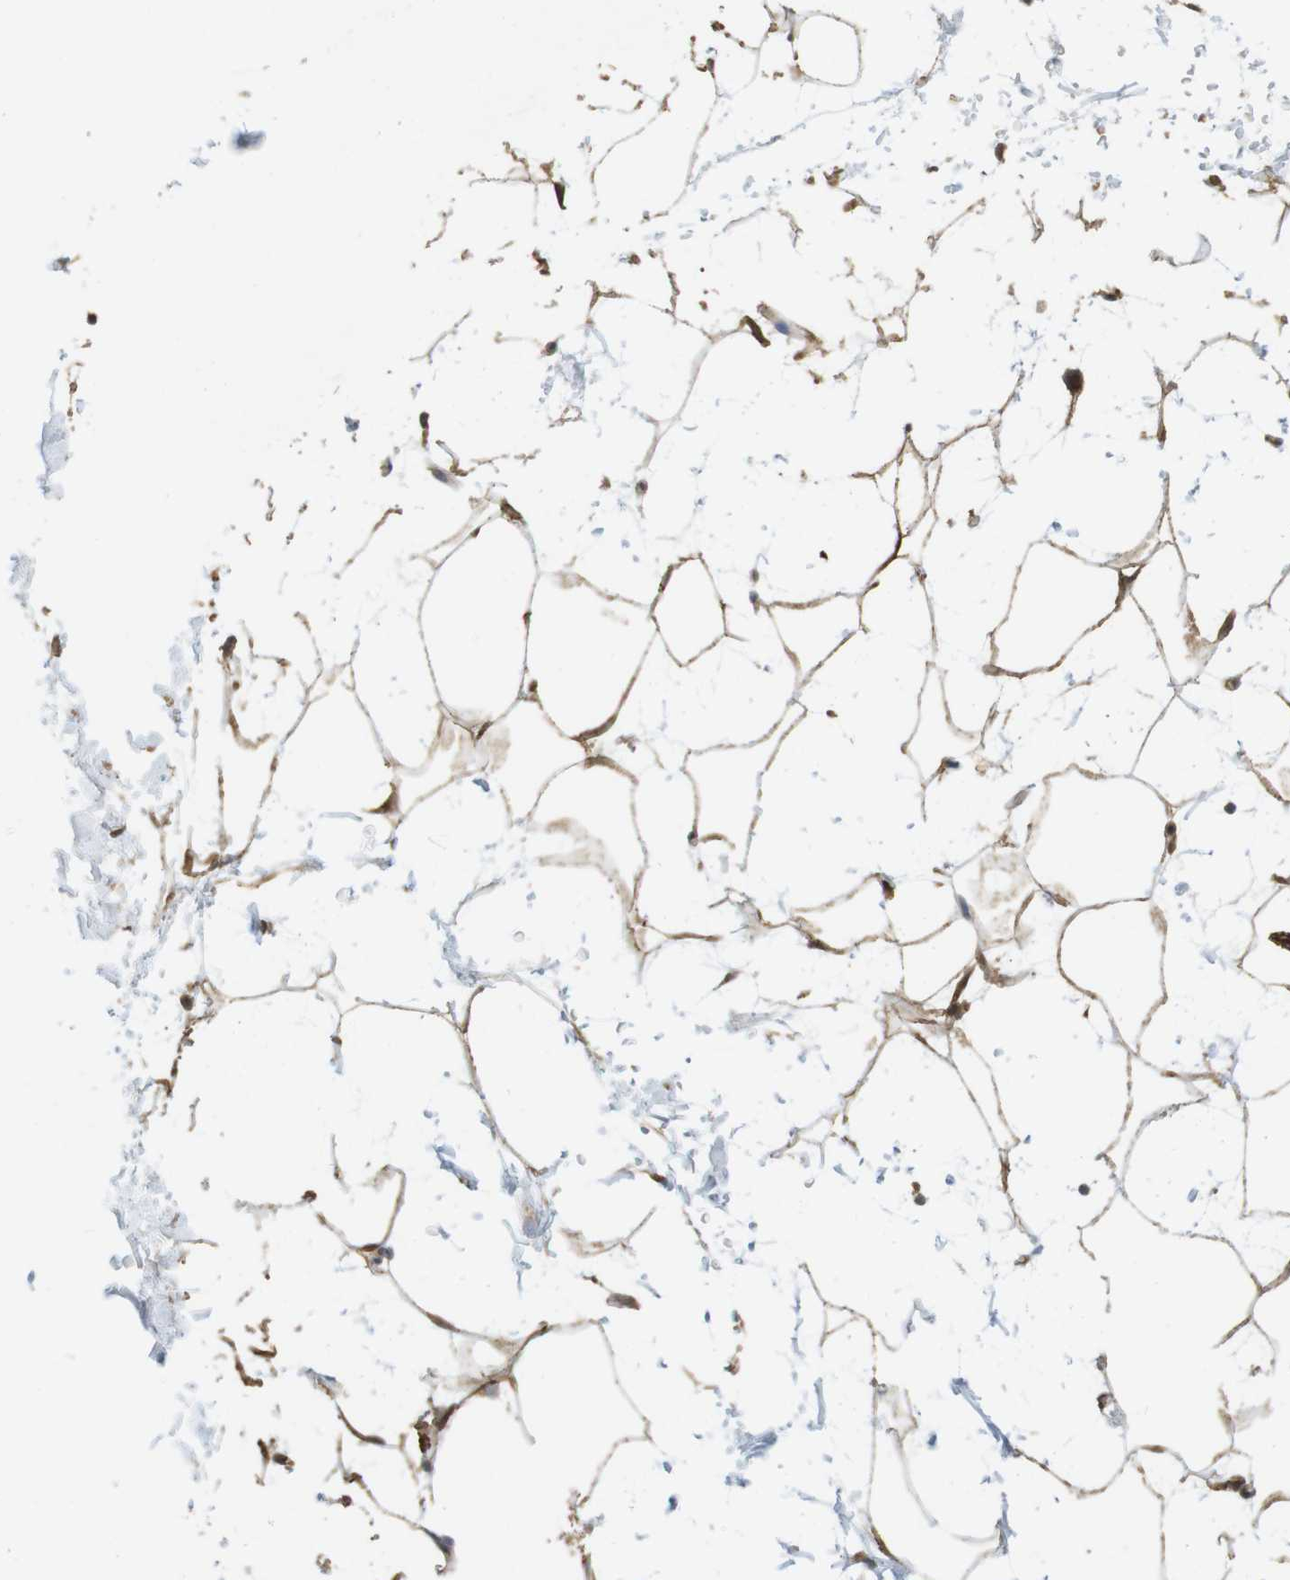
{"staining": {"intensity": "moderate", "quantity": ">75%", "location": "cytoplasmic/membranous"}, "tissue": "adipose tissue", "cell_type": "Adipocytes", "image_type": "normal", "snomed": [{"axis": "morphology", "description": "Normal tissue, NOS"}, {"axis": "topography", "description": "Soft tissue"}], "caption": "This micrograph shows immunohistochemistry staining of benign adipose tissue, with medium moderate cytoplasmic/membranous positivity in approximately >75% of adipocytes.", "gene": "RNF130", "patient": {"sex": "male", "age": 72}}